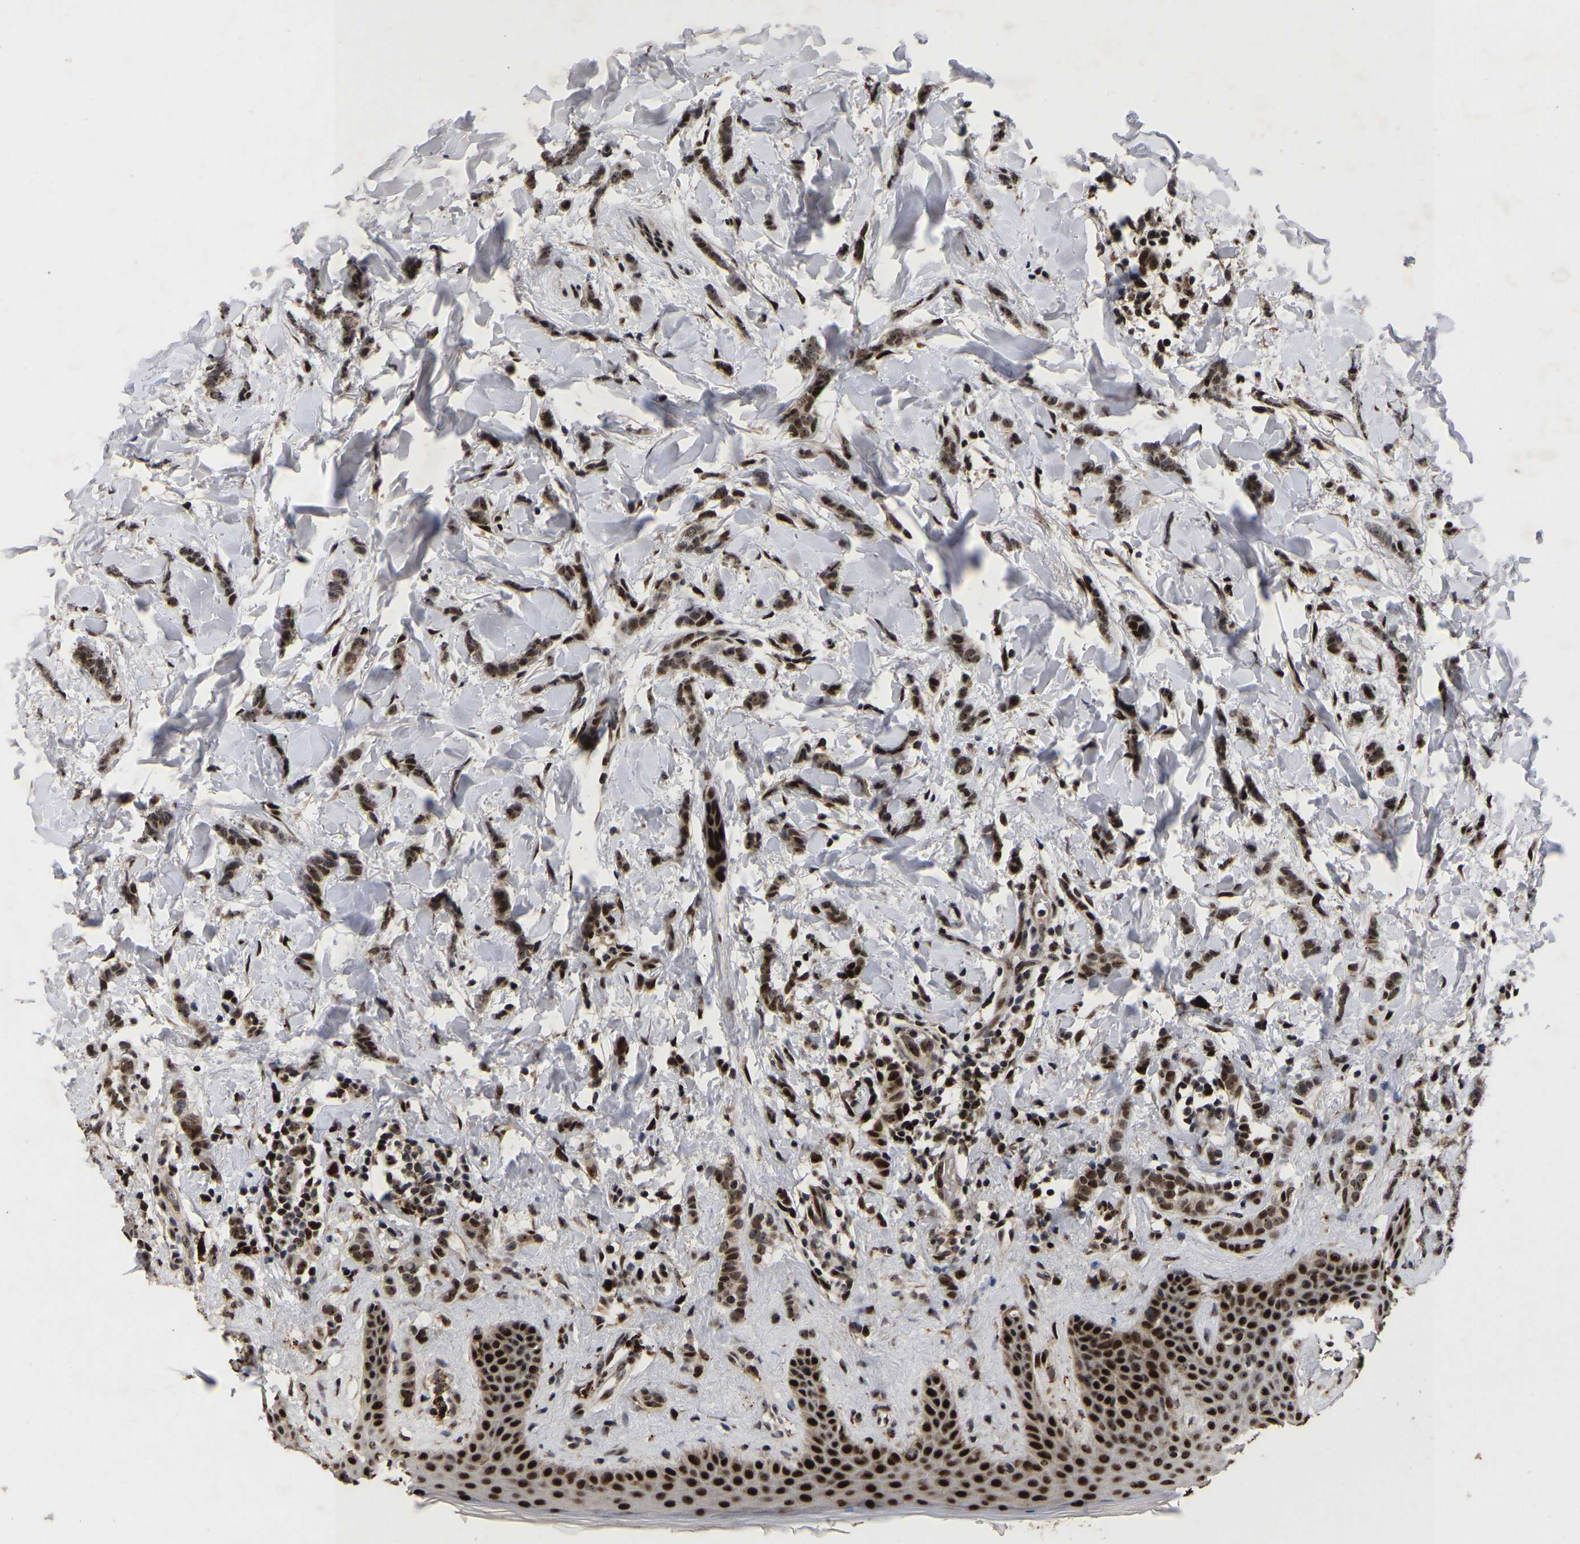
{"staining": {"intensity": "moderate", "quantity": ">75%", "location": "nuclear"}, "tissue": "breast cancer", "cell_type": "Tumor cells", "image_type": "cancer", "snomed": [{"axis": "morphology", "description": "Lobular carcinoma"}, {"axis": "topography", "description": "Skin"}, {"axis": "topography", "description": "Breast"}], "caption": "IHC (DAB (3,3'-diaminobenzidine)) staining of human lobular carcinoma (breast) reveals moderate nuclear protein staining in about >75% of tumor cells.", "gene": "JUNB", "patient": {"sex": "female", "age": 46}}